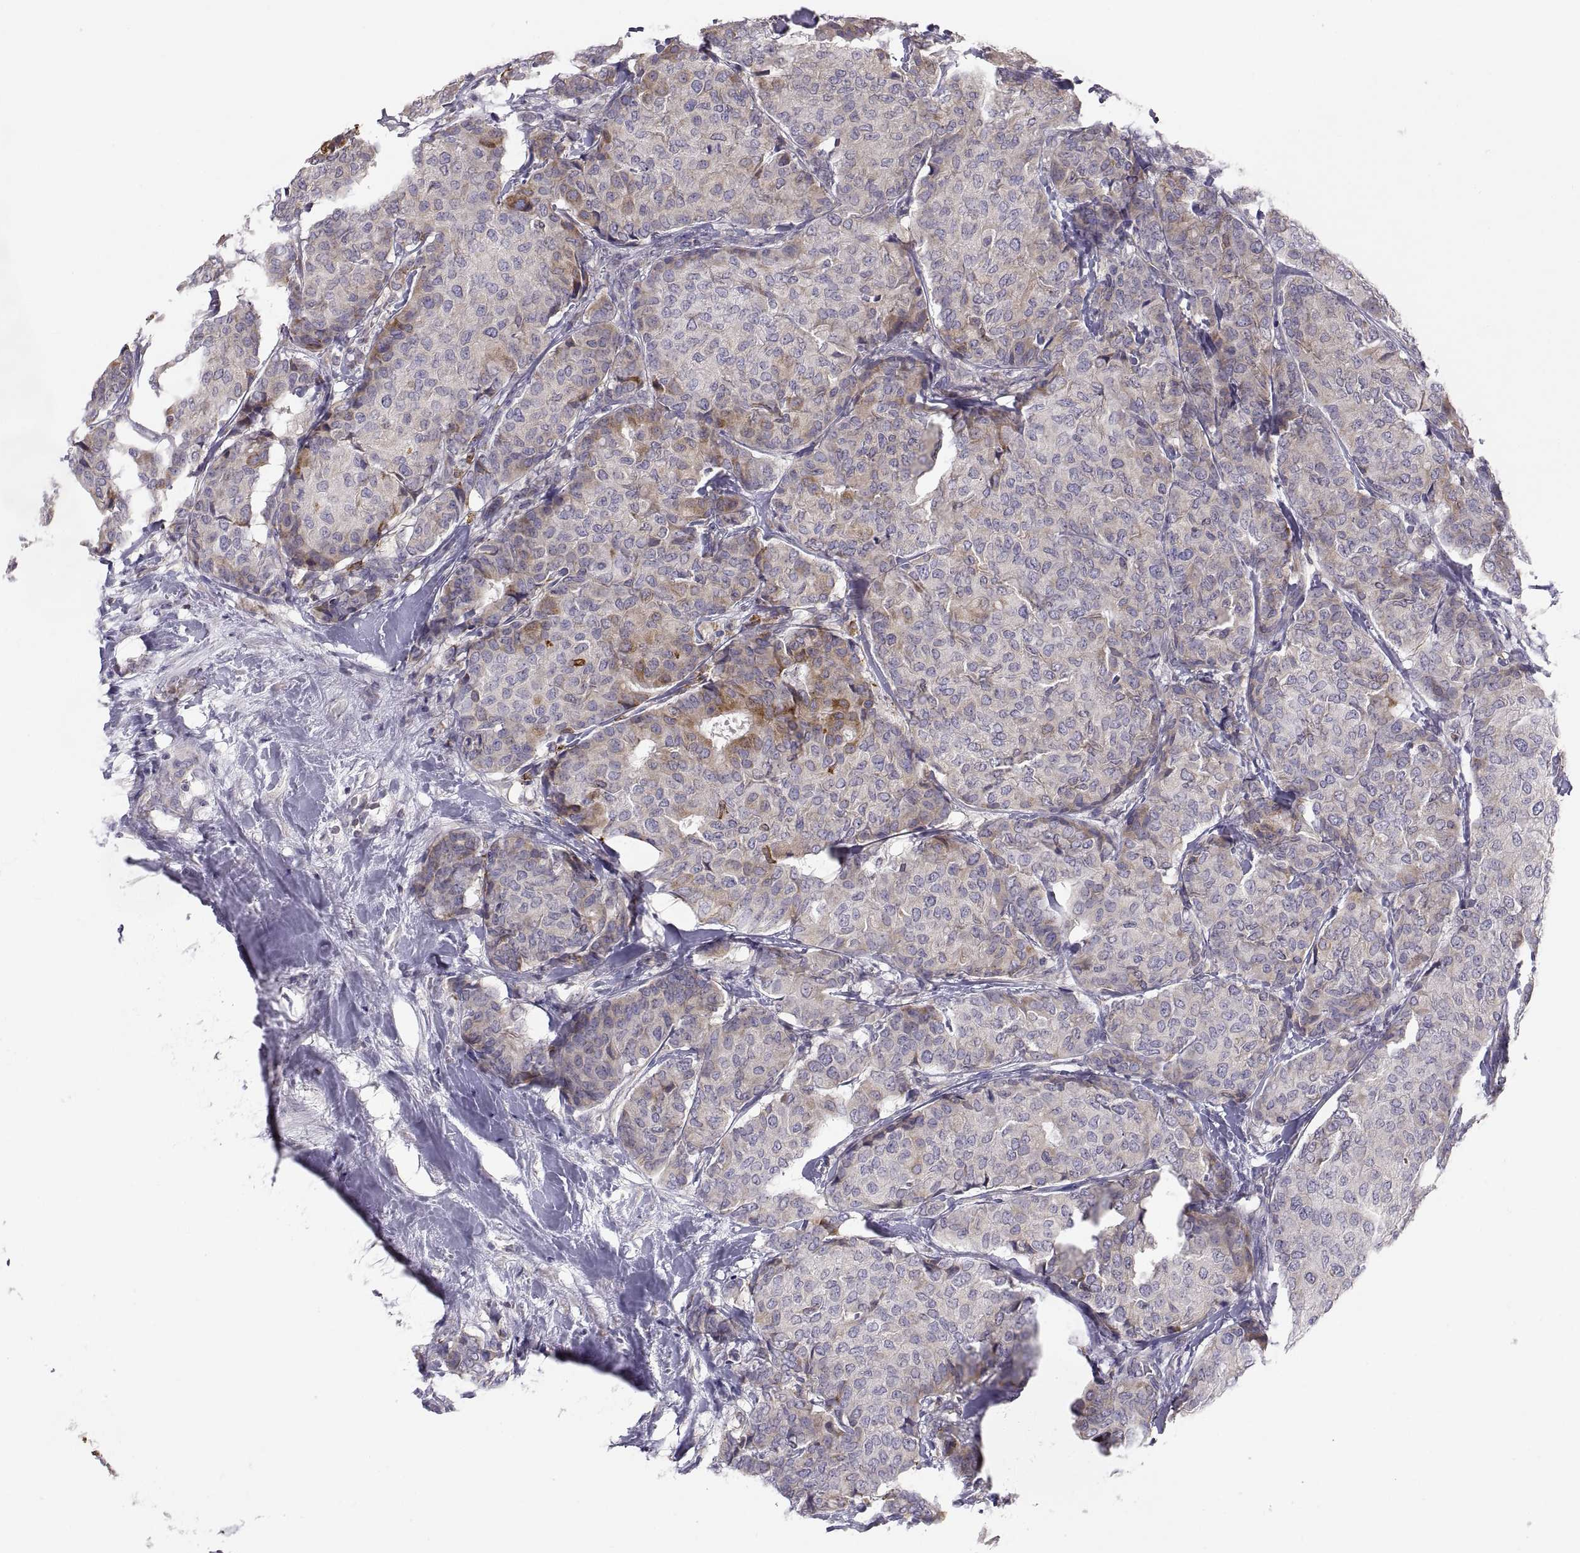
{"staining": {"intensity": "weak", "quantity": "<25%", "location": "cytoplasmic/membranous"}, "tissue": "breast cancer", "cell_type": "Tumor cells", "image_type": "cancer", "snomed": [{"axis": "morphology", "description": "Duct carcinoma"}, {"axis": "topography", "description": "Breast"}], "caption": "This is a histopathology image of immunohistochemistry staining of intraductal carcinoma (breast), which shows no staining in tumor cells. Brightfield microscopy of IHC stained with DAB (brown) and hematoxylin (blue), captured at high magnification.", "gene": "ERO1A", "patient": {"sex": "female", "age": 75}}